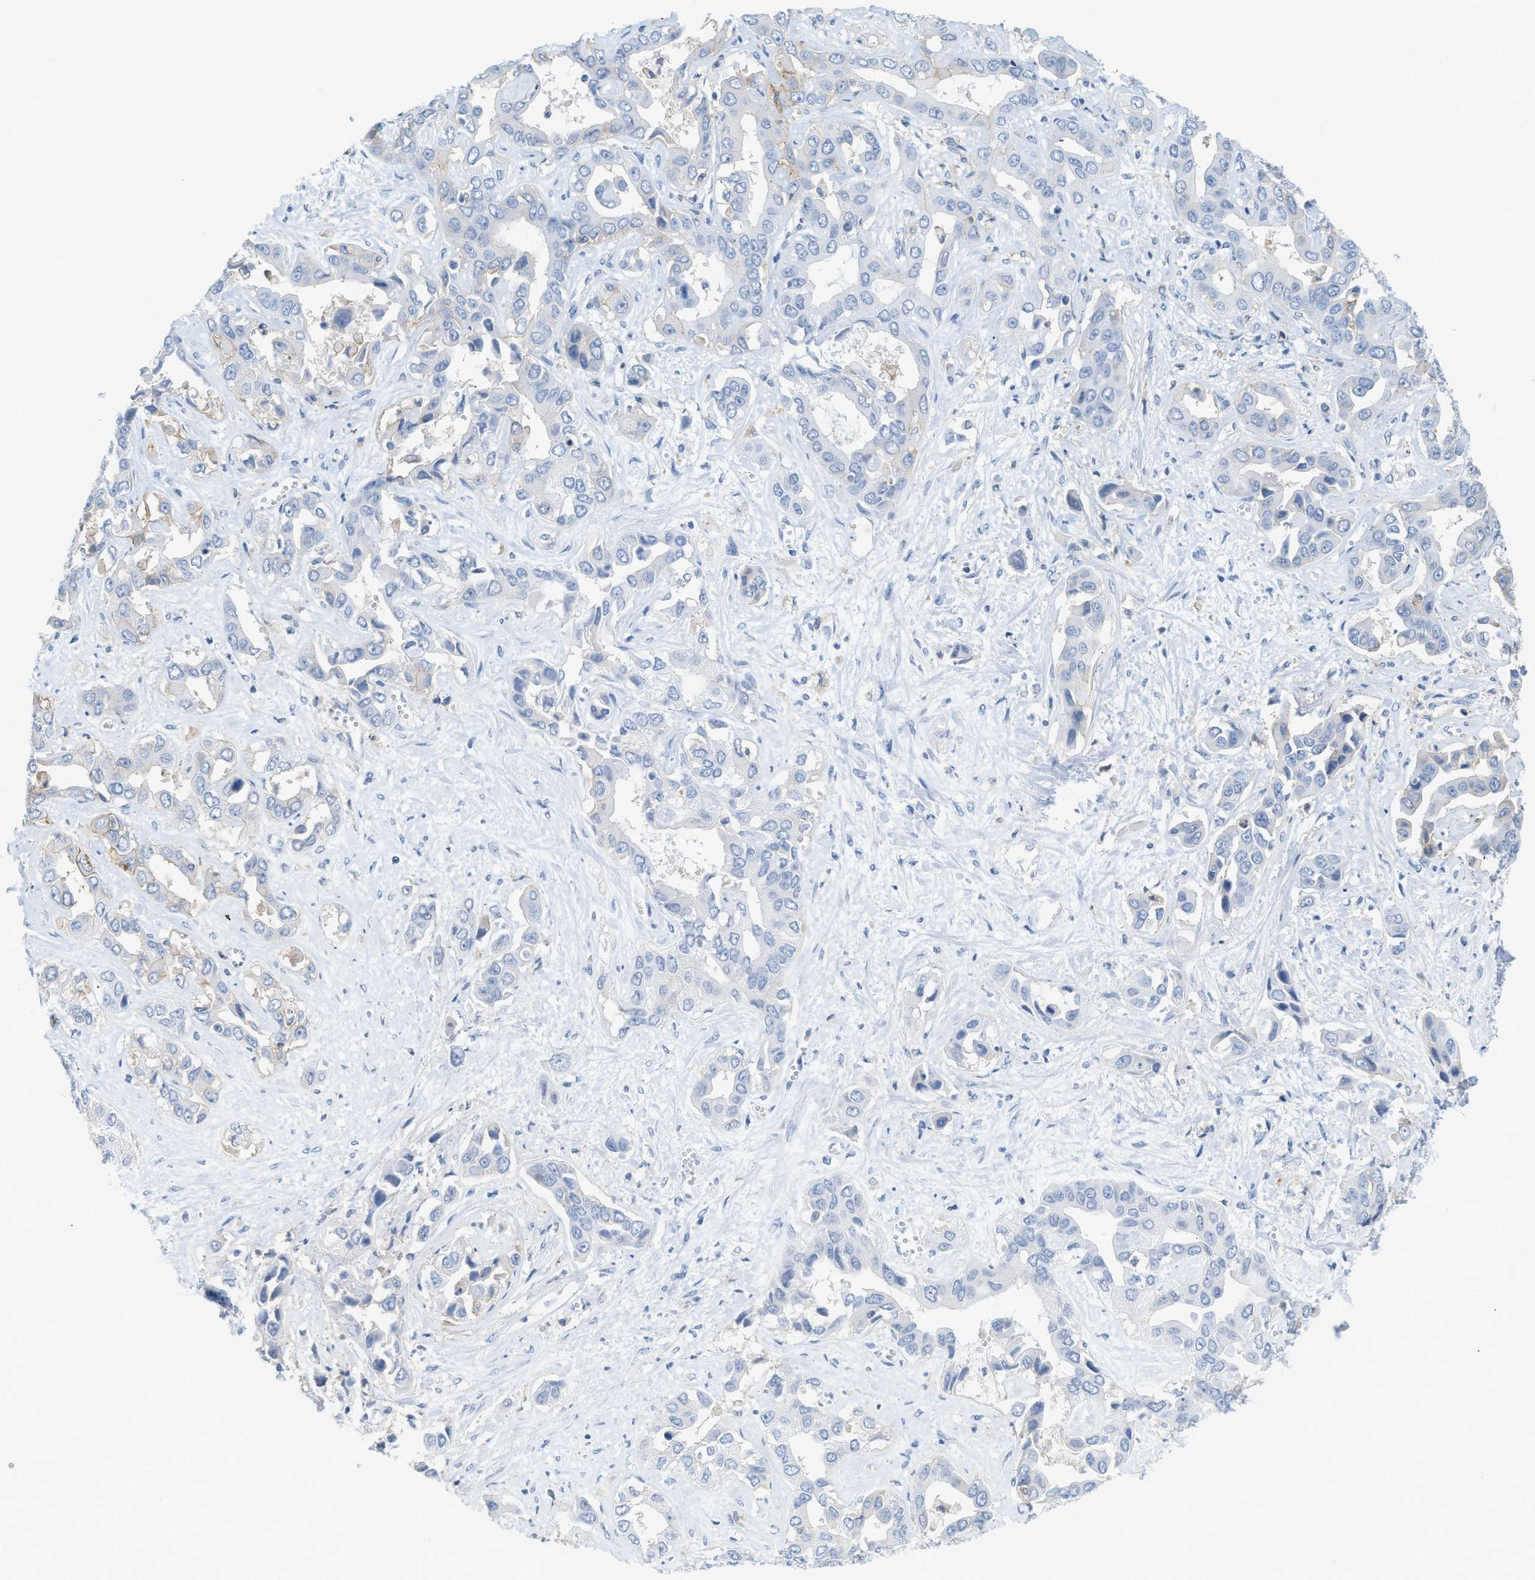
{"staining": {"intensity": "negative", "quantity": "none", "location": "none"}, "tissue": "liver cancer", "cell_type": "Tumor cells", "image_type": "cancer", "snomed": [{"axis": "morphology", "description": "Cholangiocarcinoma"}, {"axis": "topography", "description": "Liver"}], "caption": "Histopathology image shows no protein staining in tumor cells of liver cancer tissue.", "gene": "SLC3A2", "patient": {"sex": "female", "age": 52}}